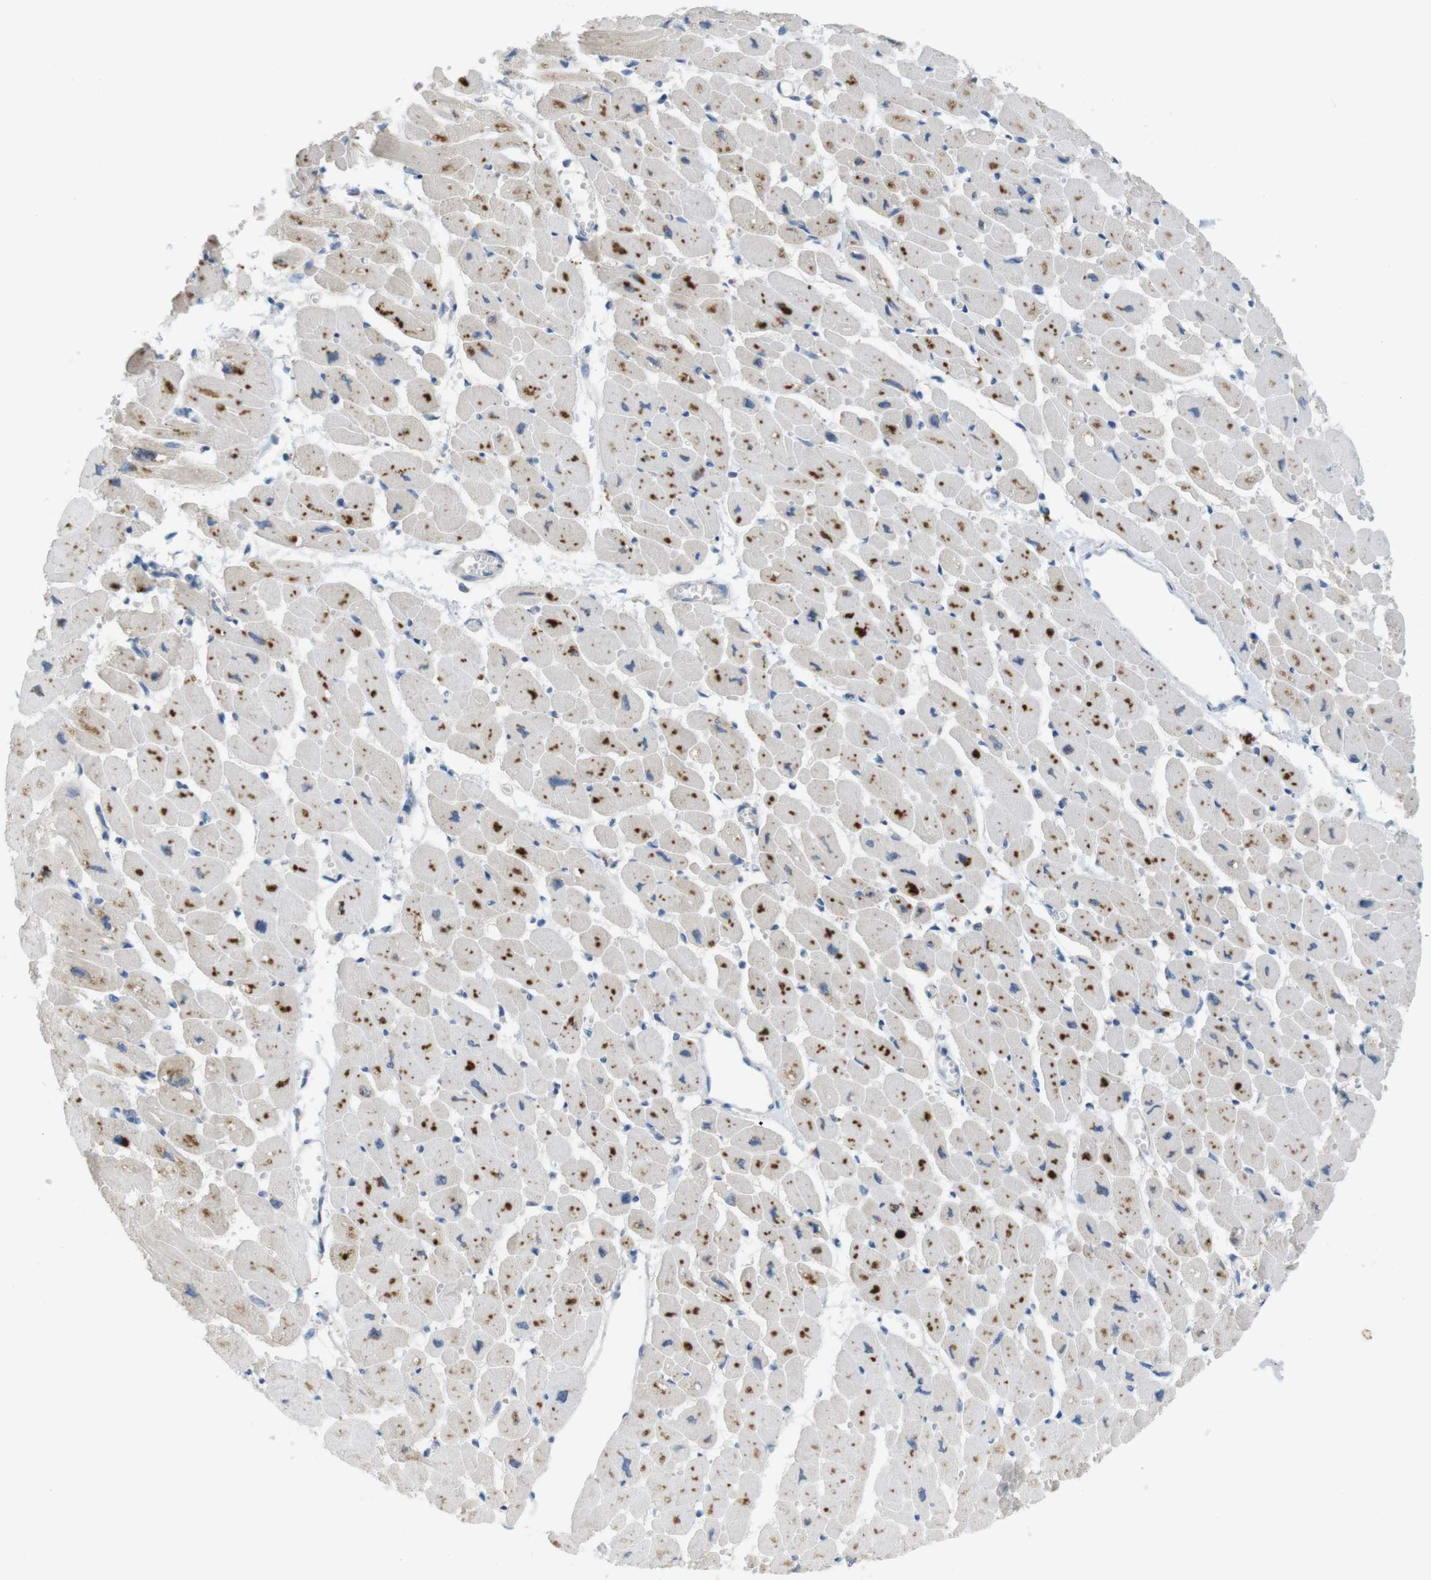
{"staining": {"intensity": "moderate", "quantity": ">75%", "location": "cytoplasmic/membranous"}, "tissue": "heart muscle", "cell_type": "Cardiomyocytes", "image_type": "normal", "snomed": [{"axis": "morphology", "description": "Normal tissue, NOS"}, {"axis": "topography", "description": "Heart"}], "caption": "A brown stain shows moderate cytoplasmic/membranous expression of a protein in cardiomyocytes of unremarkable heart muscle.", "gene": "YIPF3", "patient": {"sex": "female", "age": 54}}